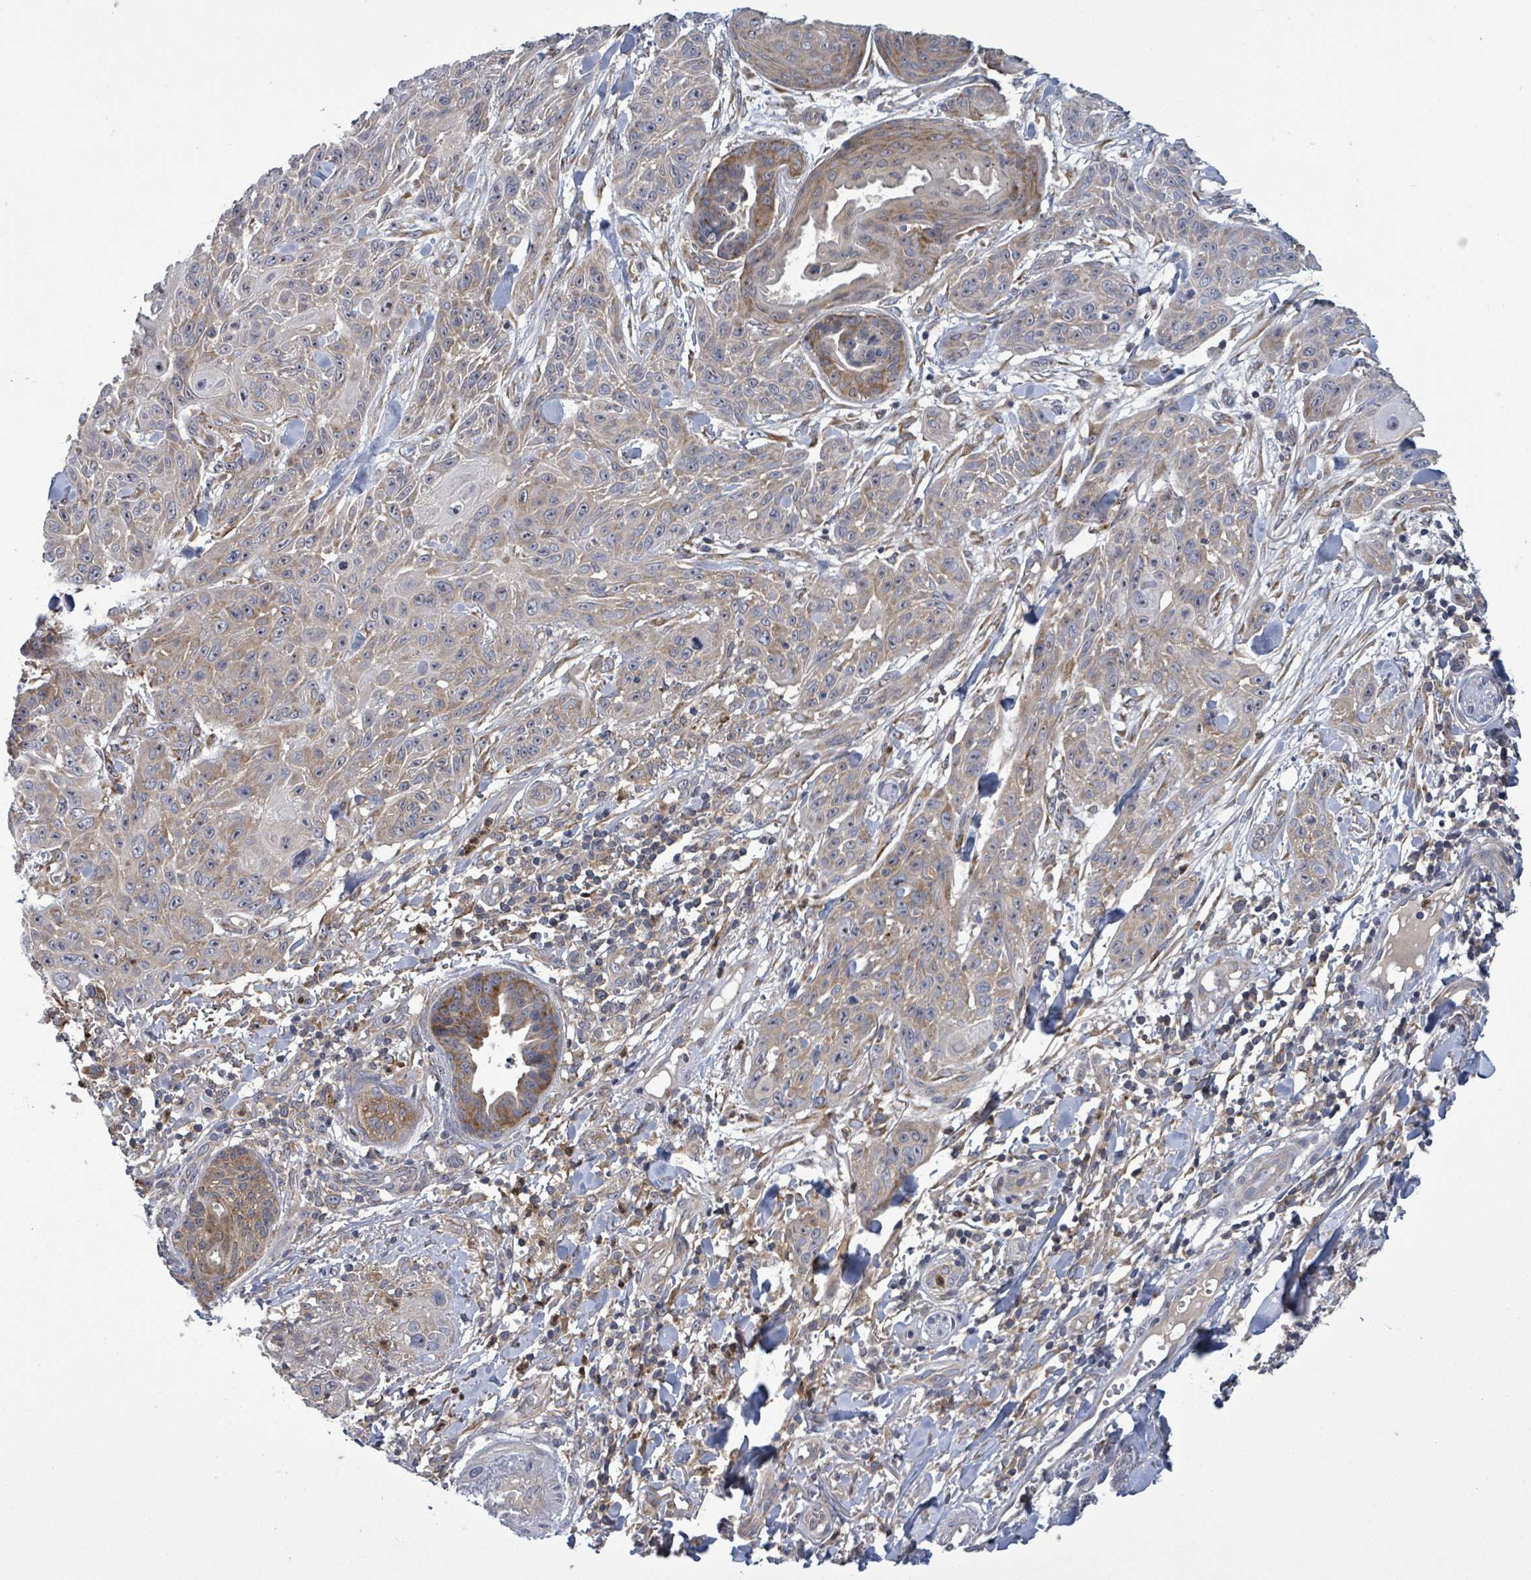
{"staining": {"intensity": "weak", "quantity": "25%-75%", "location": "cytoplasmic/membranous"}, "tissue": "skin cancer", "cell_type": "Tumor cells", "image_type": "cancer", "snomed": [{"axis": "morphology", "description": "Squamous cell carcinoma, NOS"}, {"axis": "topography", "description": "Skin"}], "caption": "This is a photomicrograph of IHC staining of skin cancer (squamous cell carcinoma), which shows weak staining in the cytoplasmic/membranous of tumor cells.", "gene": "SERPINE3", "patient": {"sex": "male", "age": 86}}